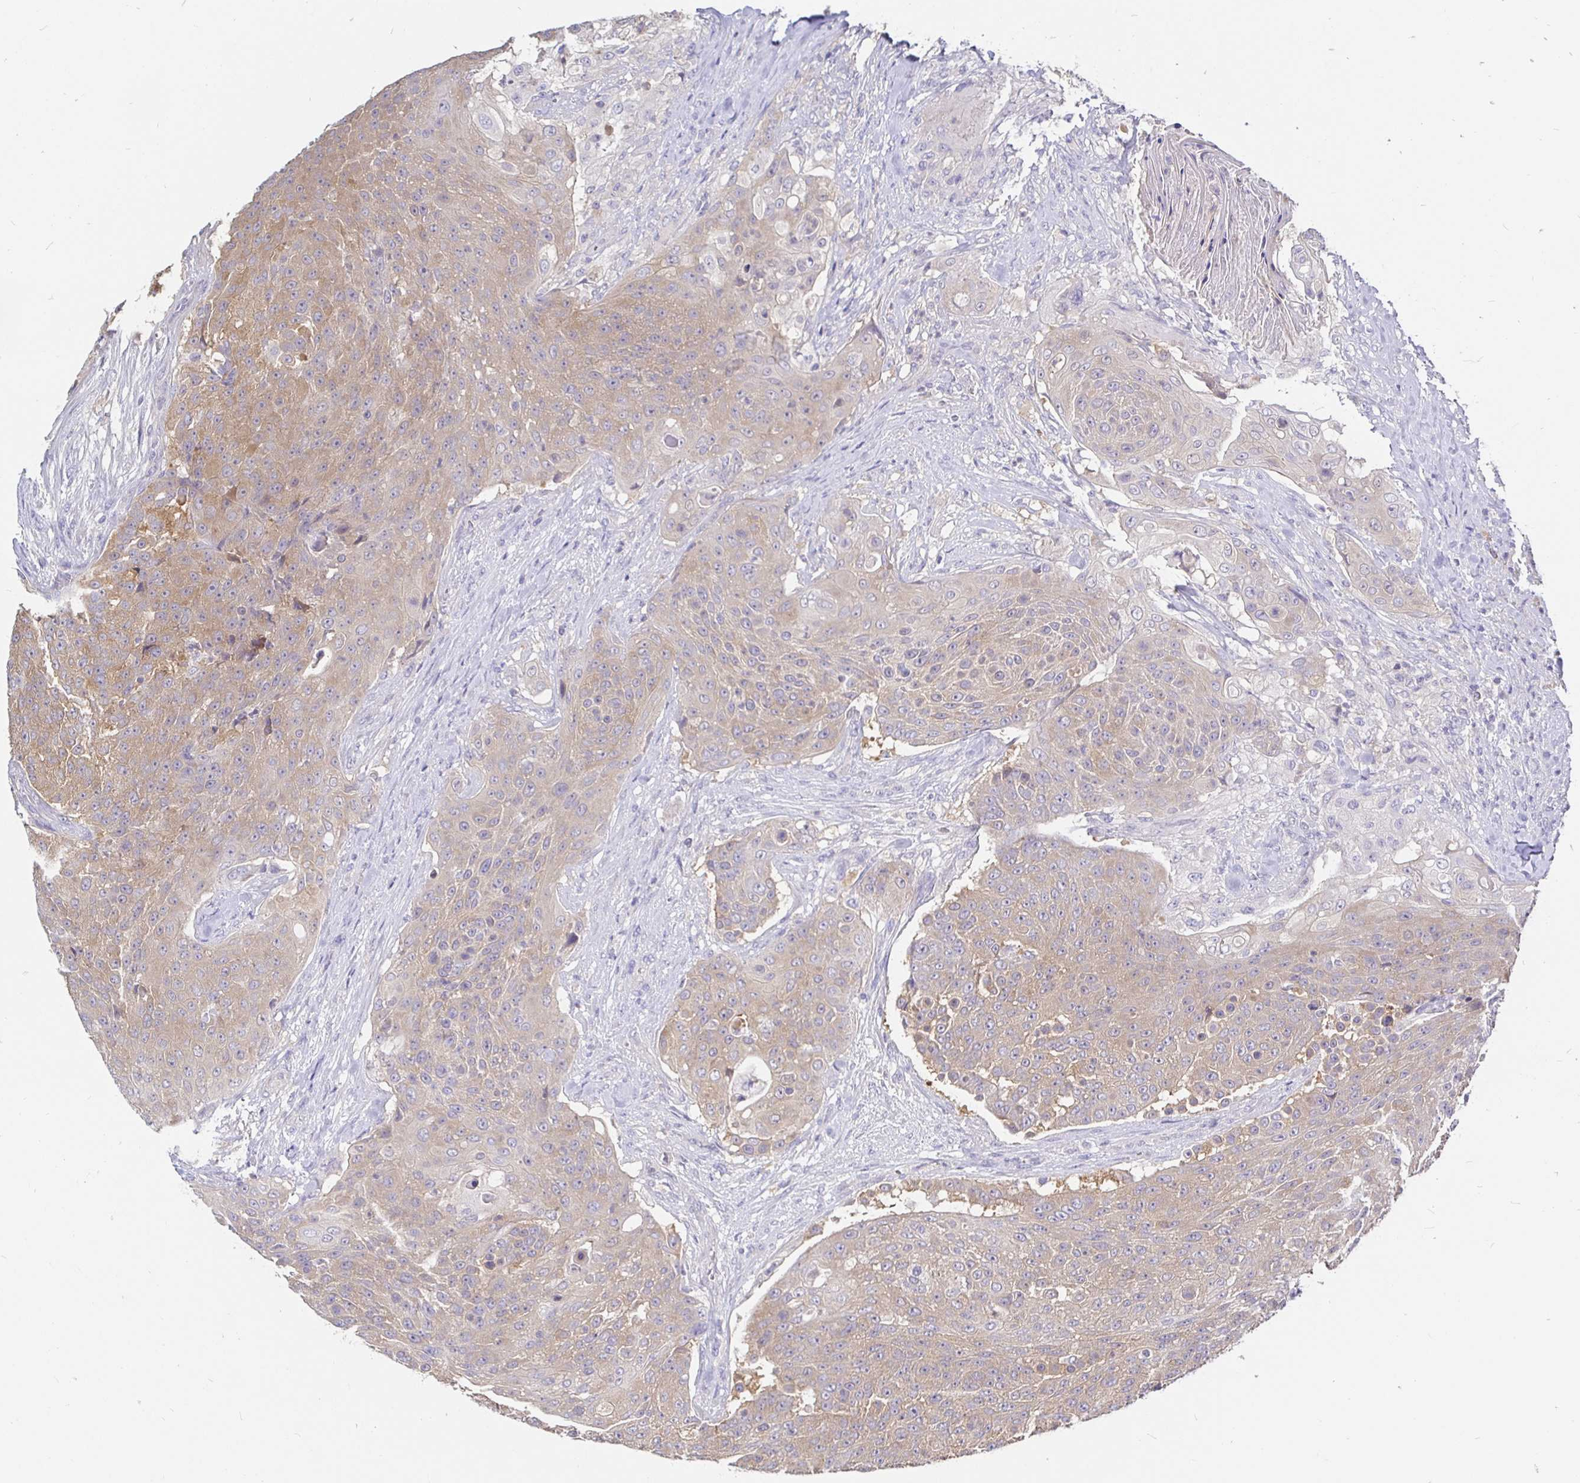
{"staining": {"intensity": "weak", "quantity": ">75%", "location": "cytoplasmic/membranous"}, "tissue": "urothelial cancer", "cell_type": "Tumor cells", "image_type": "cancer", "snomed": [{"axis": "morphology", "description": "Urothelial carcinoma, High grade"}, {"axis": "topography", "description": "Urinary bladder"}], "caption": "IHC (DAB) staining of human urothelial cancer exhibits weak cytoplasmic/membranous protein positivity in approximately >75% of tumor cells.", "gene": "KIF21A", "patient": {"sex": "female", "age": 63}}